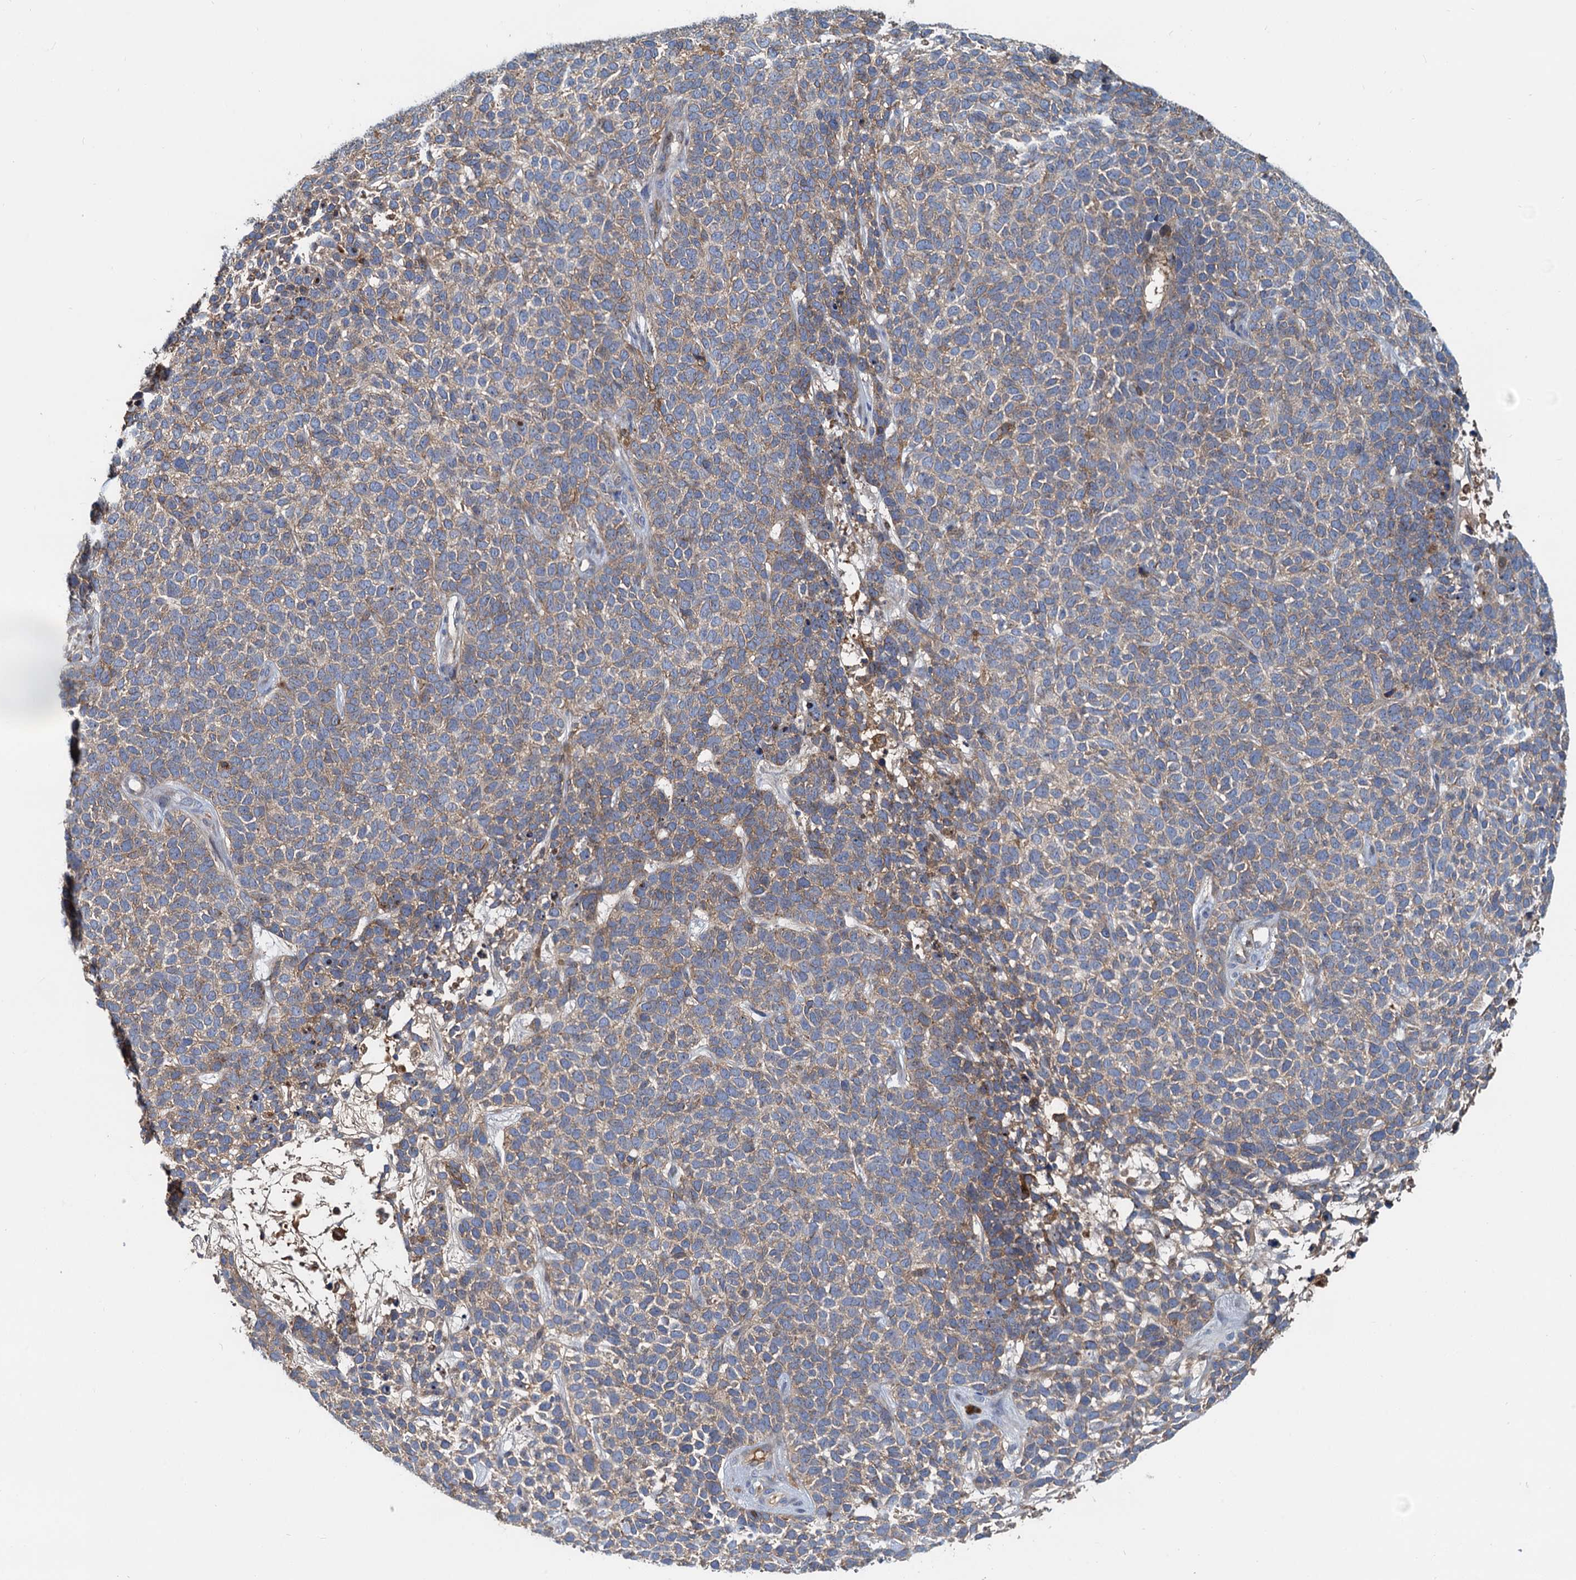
{"staining": {"intensity": "weak", "quantity": "25%-75%", "location": "cytoplasmic/membranous"}, "tissue": "skin cancer", "cell_type": "Tumor cells", "image_type": "cancer", "snomed": [{"axis": "morphology", "description": "Basal cell carcinoma"}, {"axis": "topography", "description": "Skin"}], "caption": "Human basal cell carcinoma (skin) stained with a protein marker shows weak staining in tumor cells.", "gene": "LNX2", "patient": {"sex": "female", "age": 84}}